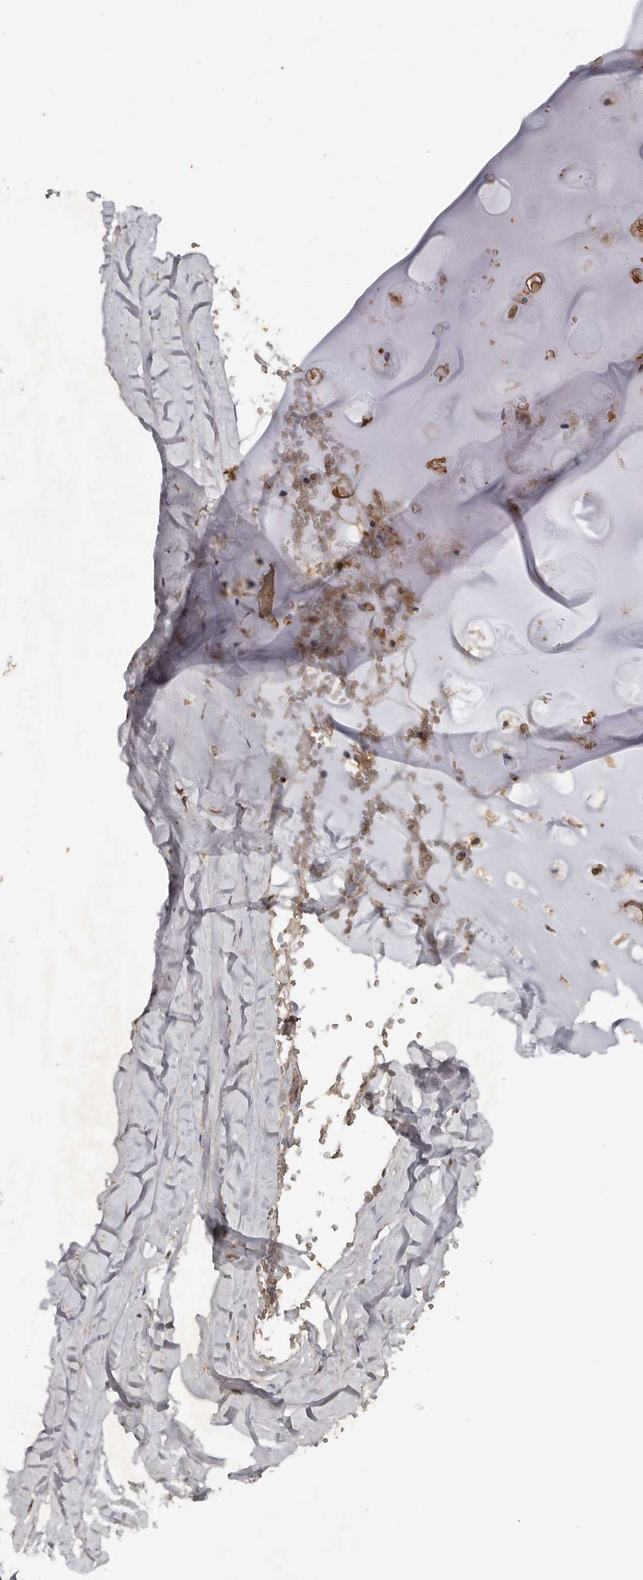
{"staining": {"intensity": "weak", "quantity": ">75%", "location": "cytoplasmic/membranous"}, "tissue": "adipose tissue", "cell_type": "Adipocytes", "image_type": "normal", "snomed": [{"axis": "morphology", "description": "Normal tissue, NOS"}, {"axis": "topography", "description": "Cartilage tissue"}], "caption": "A brown stain highlights weak cytoplasmic/membranous staining of a protein in adipocytes of benign human adipose tissue. The protein of interest is stained brown, and the nuclei are stained in blue (DAB IHC with brightfield microscopy, high magnification).", "gene": "HYAL4", "patient": {"sex": "female", "age": 63}}